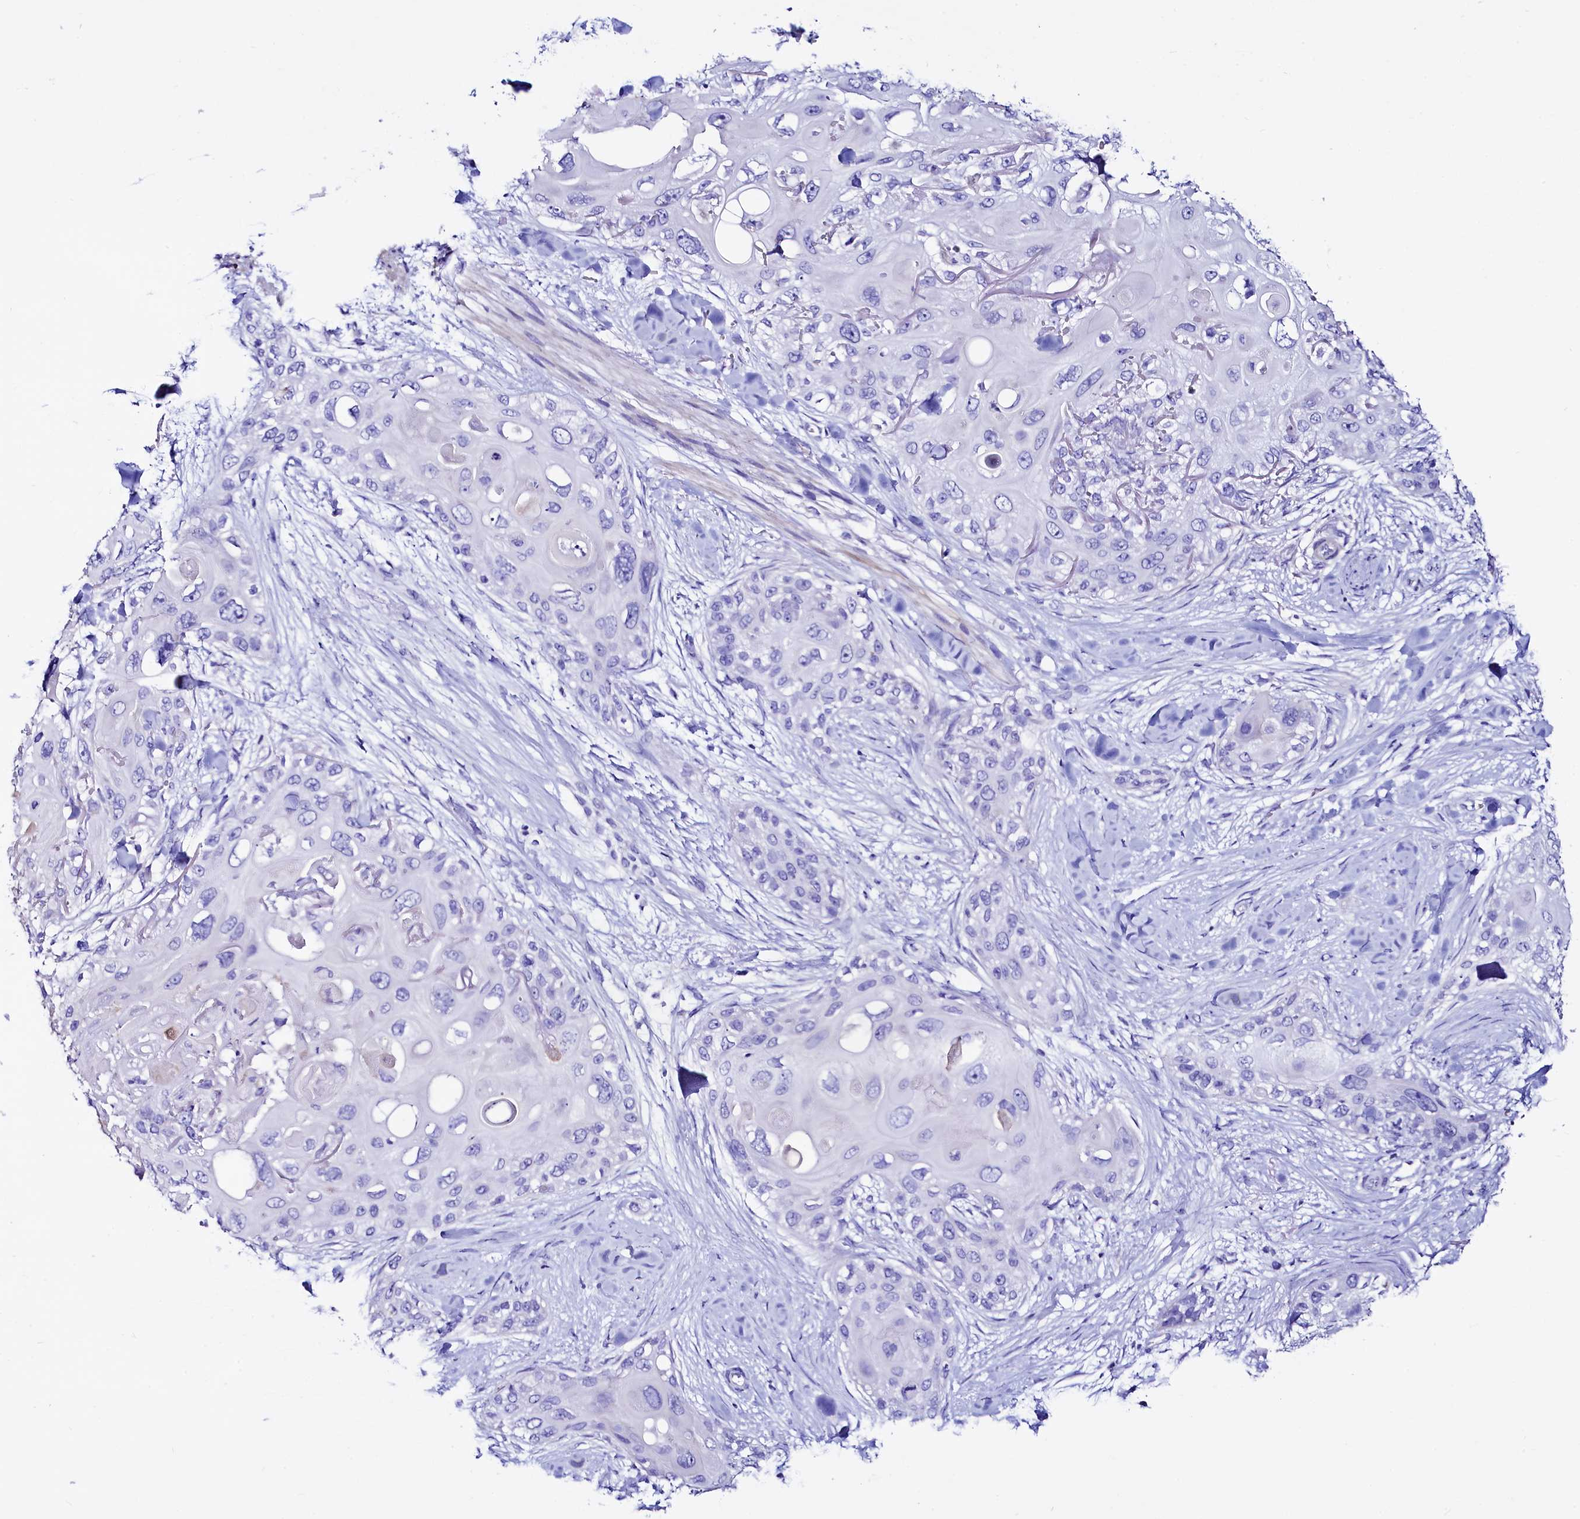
{"staining": {"intensity": "negative", "quantity": "none", "location": "none"}, "tissue": "skin cancer", "cell_type": "Tumor cells", "image_type": "cancer", "snomed": [{"axis": "morphology", "description": "Normal tissue, NOS"}, {"axis": "morphology", "description": "Squamous cell carcinoma, NOS"}, {"axis": "topography", "description": "Skin"}], "caption": "DAB immunohistochemical staining of squamous cell carcinoma (skin) shows no significant expression in tumor cells.", "gene": "RBP3", "patient": {"sex": "male", "age": 72}}